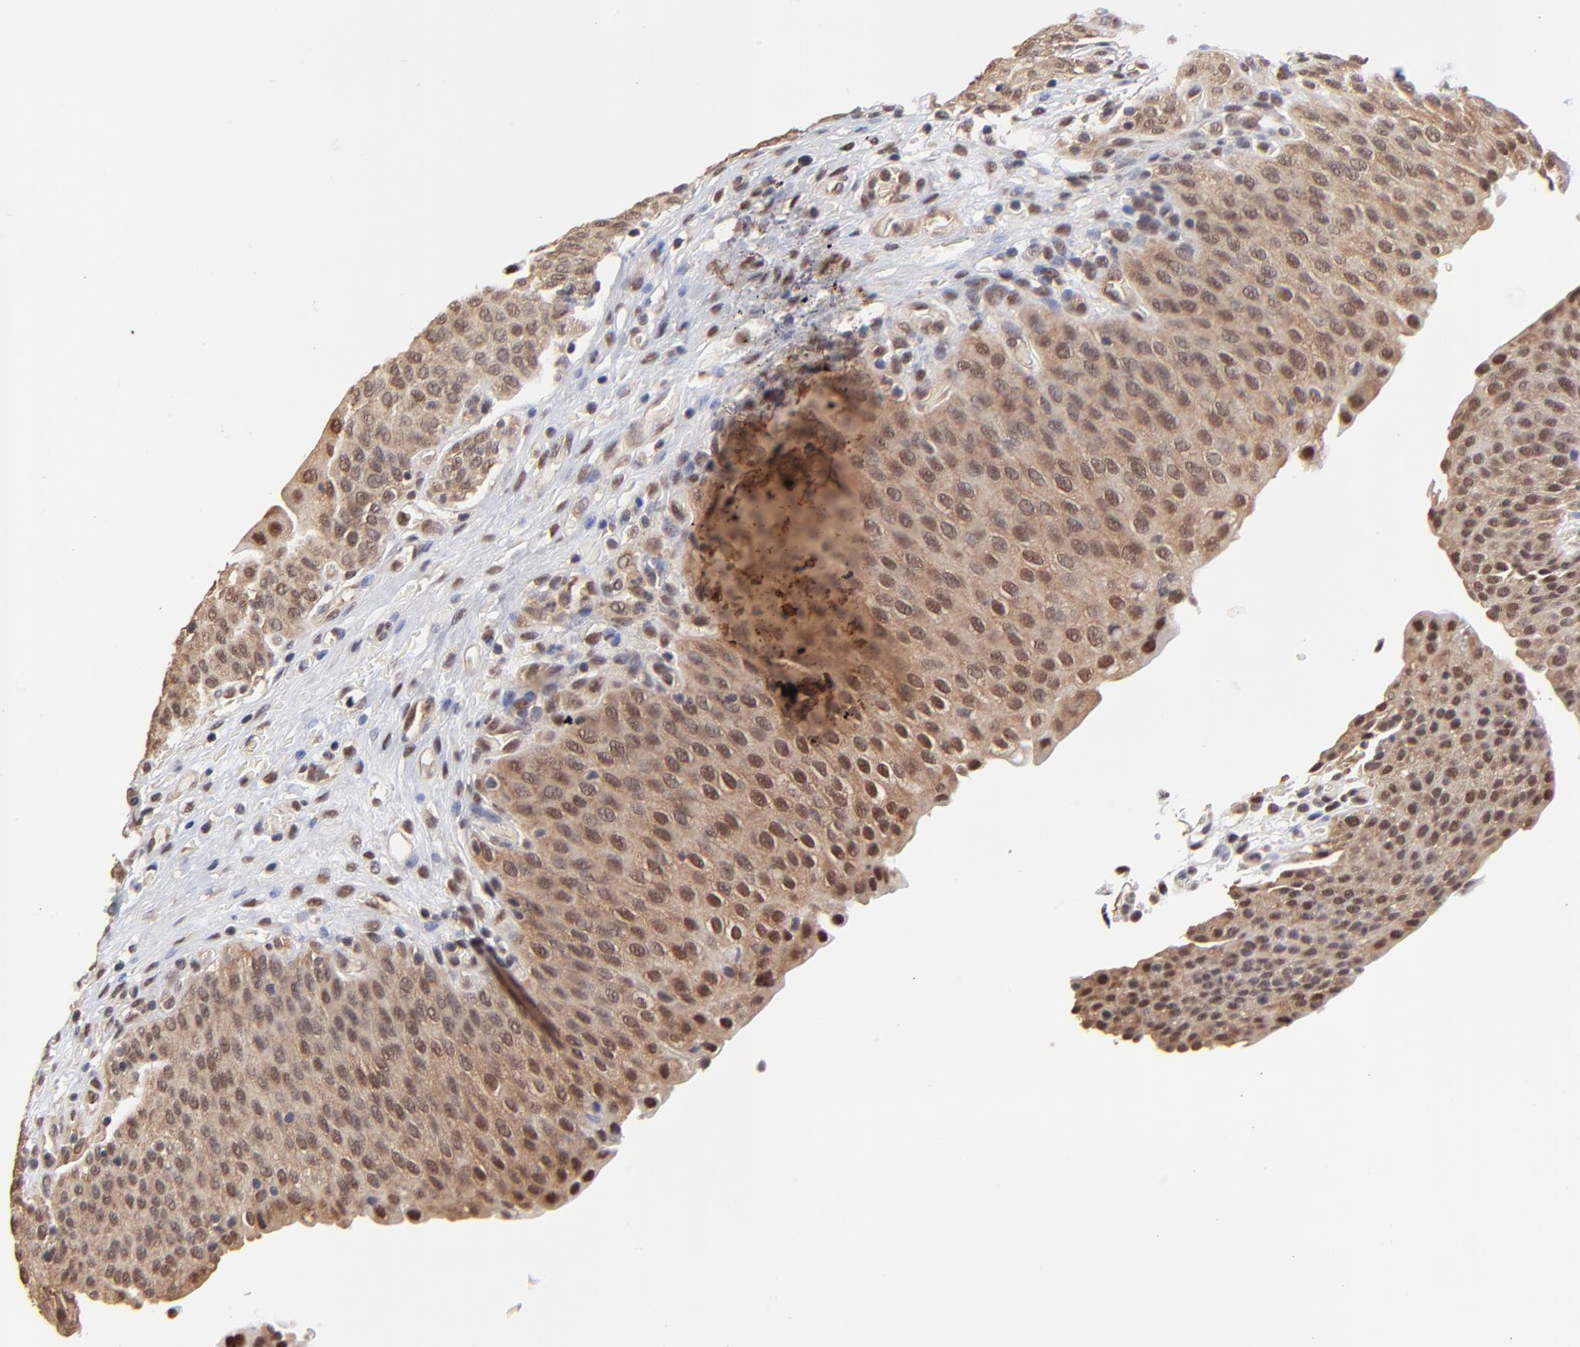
{"staining": {"intensity": "moderate", "quantity": ">75%", "location": "cytoplasmic/membranous,nuclear"}, "tissue": "urinary bladder", "cell_type": "Urothelial cells", "image_type": "normal", "snomed": [{"axis": "morphology", "description": "Normal tissue, NOS"}, {"axis": "morphology", "description": "Dysplasia, NOS"}, {"axis": "topography", "description": "Urinary bladder"}], "caption": "IHC of benign human urinary bladder reveals medium levels of moderate cytoplasmic/membranous,nuclear positivity in about >75% of urothelial cells.", "gene": "PSMC4", "patient": {"sex": "male", "age": 35}}